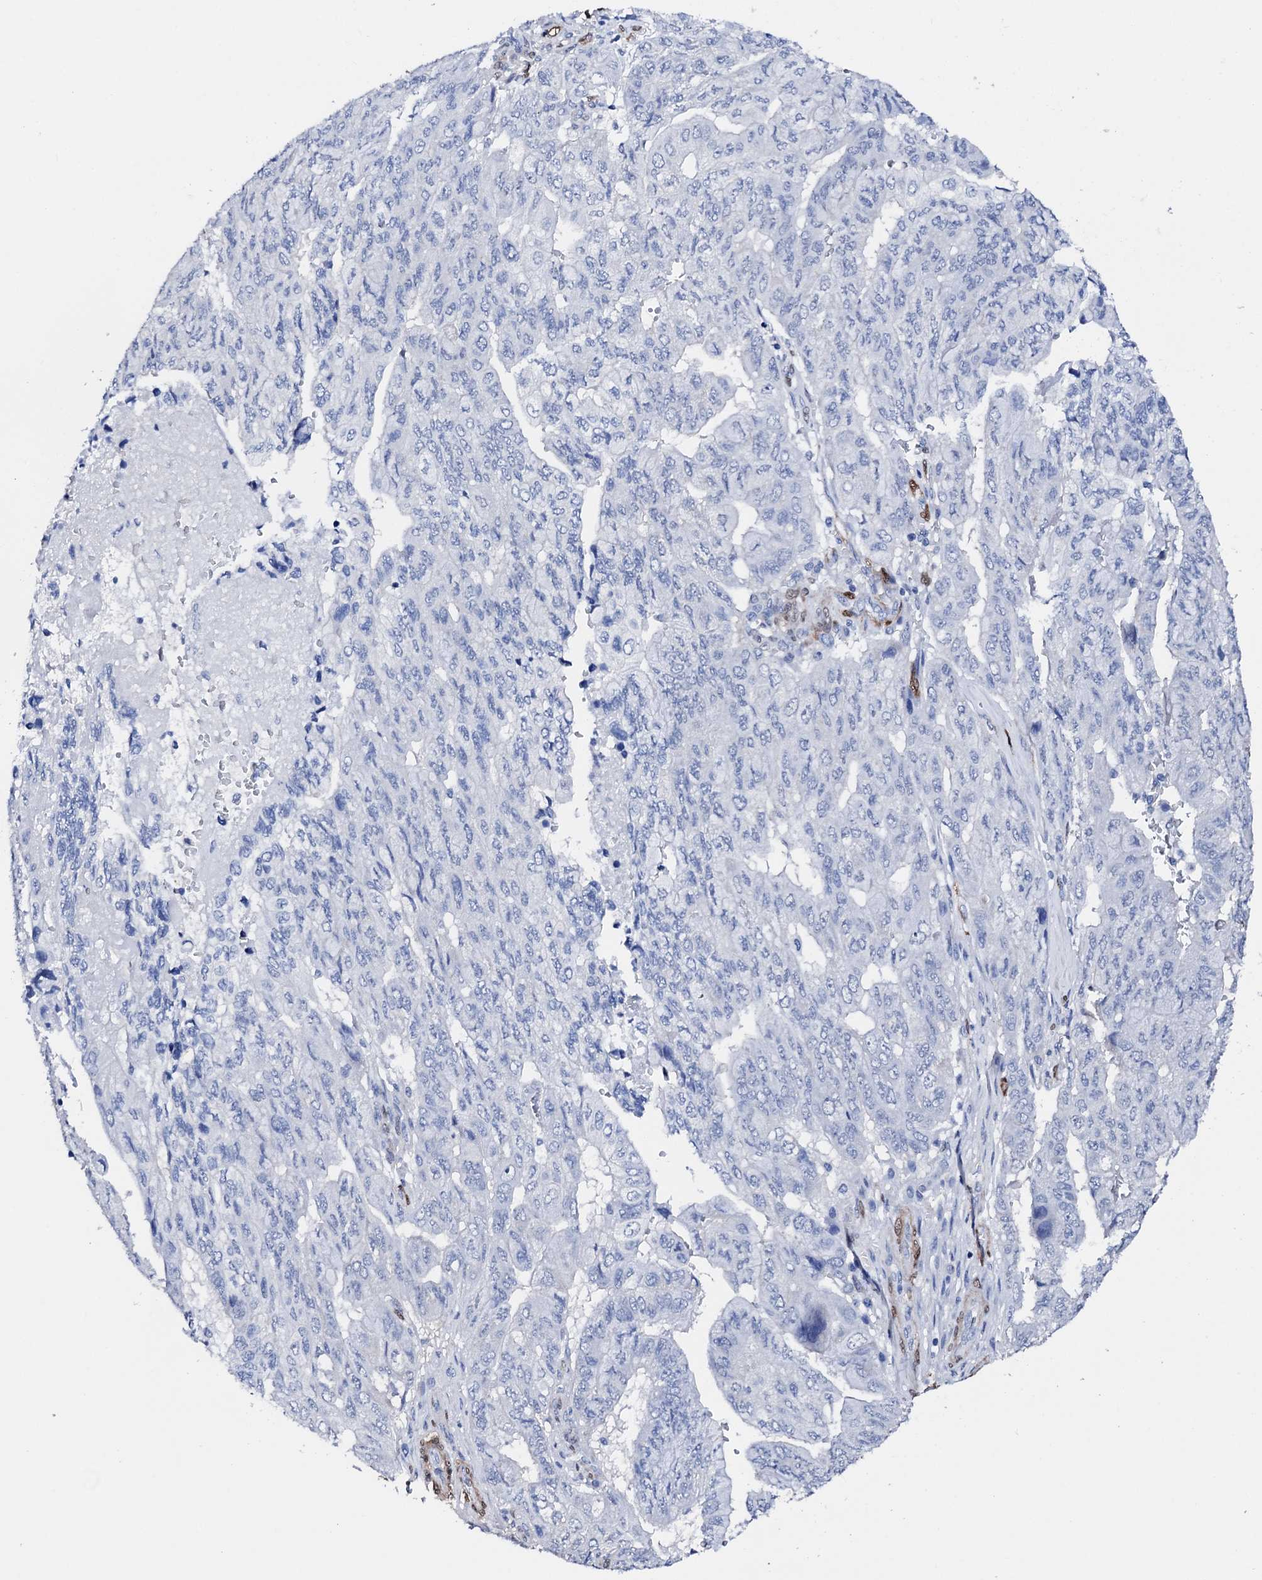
{"staining": {"intensity": "negative", "quantity": "none", "location": "none"}, "tissue": "pancreatic cancer", "cell_type": "Tumor cells", "image_type": "cancer", "snomed": [{"axis": "morphology", "description": "Adenocarcinoma, NOS"}, {"axis": "topography", "description": "Pancreas"}], "caption": "Immunohistochemistry (IHC) of human adenocarcinoma (pancreatic) shows no positivity in tumor cells.", "gene": "NRIP2", "patient": {"sex": "male", "age": 51}}